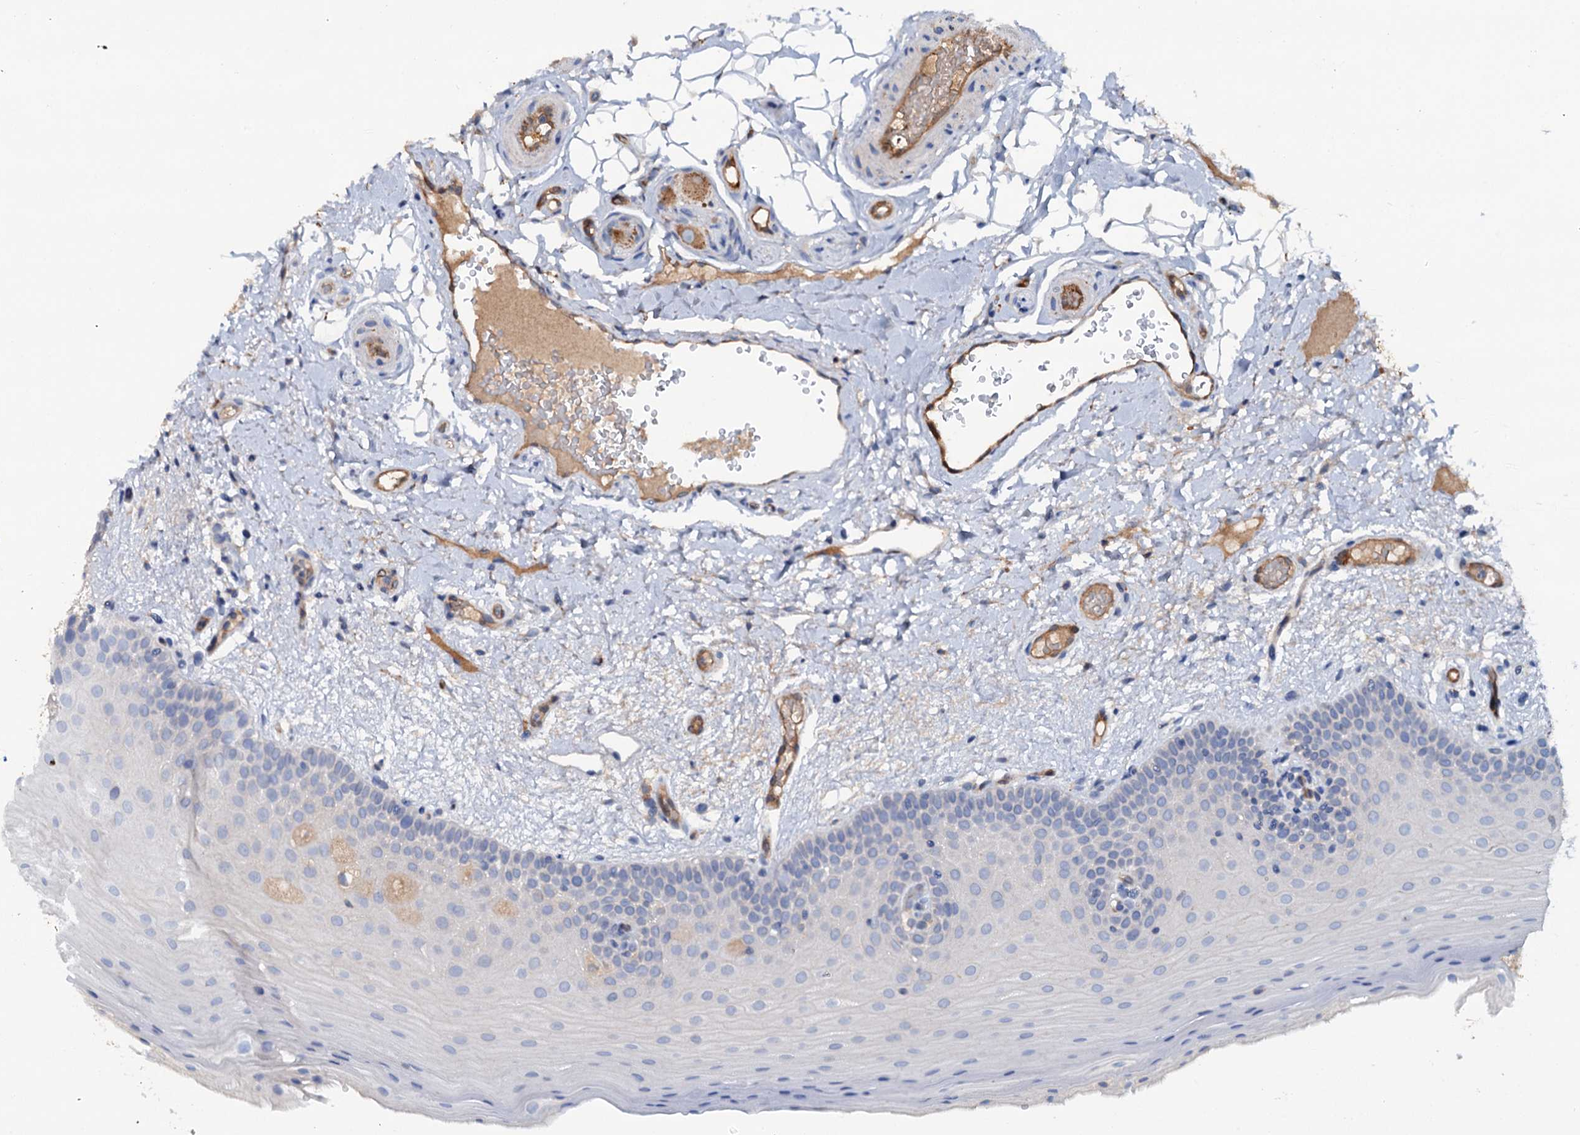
{"staining": {"intensity": "negative", "quantity": "none", "location": "none"}, "tissue": "oral mucosa", "cell_type": "Squamous epithelial cells", "image_type": "normal", "snomed": [{"axis": "morphology", "description": "Normal tissue, NOS"}, {"axis": "topography", "description": "Oral tissue"}, {"axis": "topography", "description": "Tounge, NOS"}], "caption": "Protein analysis of unremarkable oral mucosa displays no significant staining in squamous epithelial cells.", "gene": "IL17RD", "patient": {"sex": "male", "age": 47}}